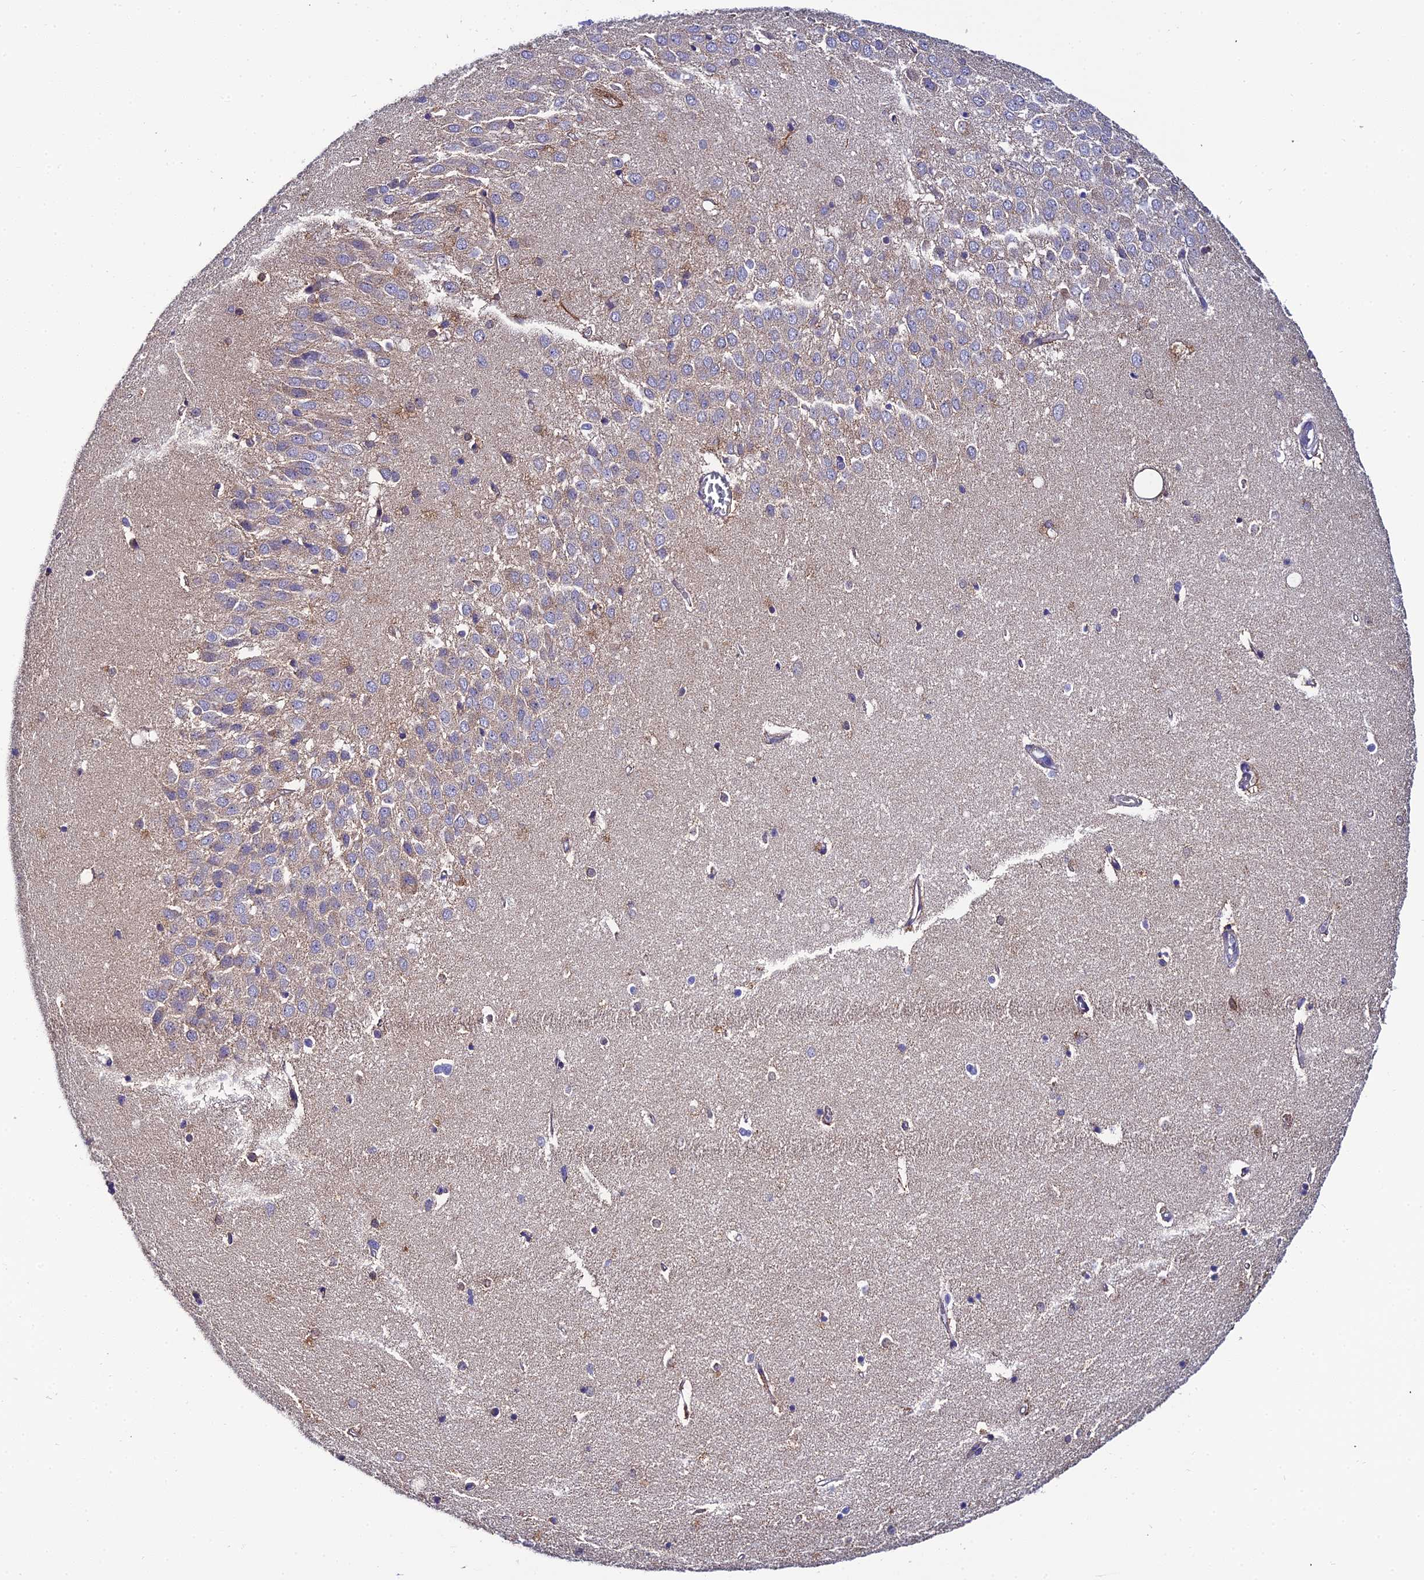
{"staining": {"intensity": "weak", "quantity": "25%-75%", "location": "cytoplasmic/membranous"}, "tissue": "hippocampus", "cell_type": "Glial cells", "image_type": "normal", "snomed": [{"axis": "morphology", "description": "Normal tissue, NOS"}, {"axis": "topography", "description": "Hippocampus"}], "caption": "IHC histopathology image of benign hippocampus stained for a protein (brown), which shows low levels of weak cytoplasmic/membranous expression in approximately 25%-75% of glial cells.", "gene": "NIPSNAP3A", "patient": {"sex": "female", "age": 64}}